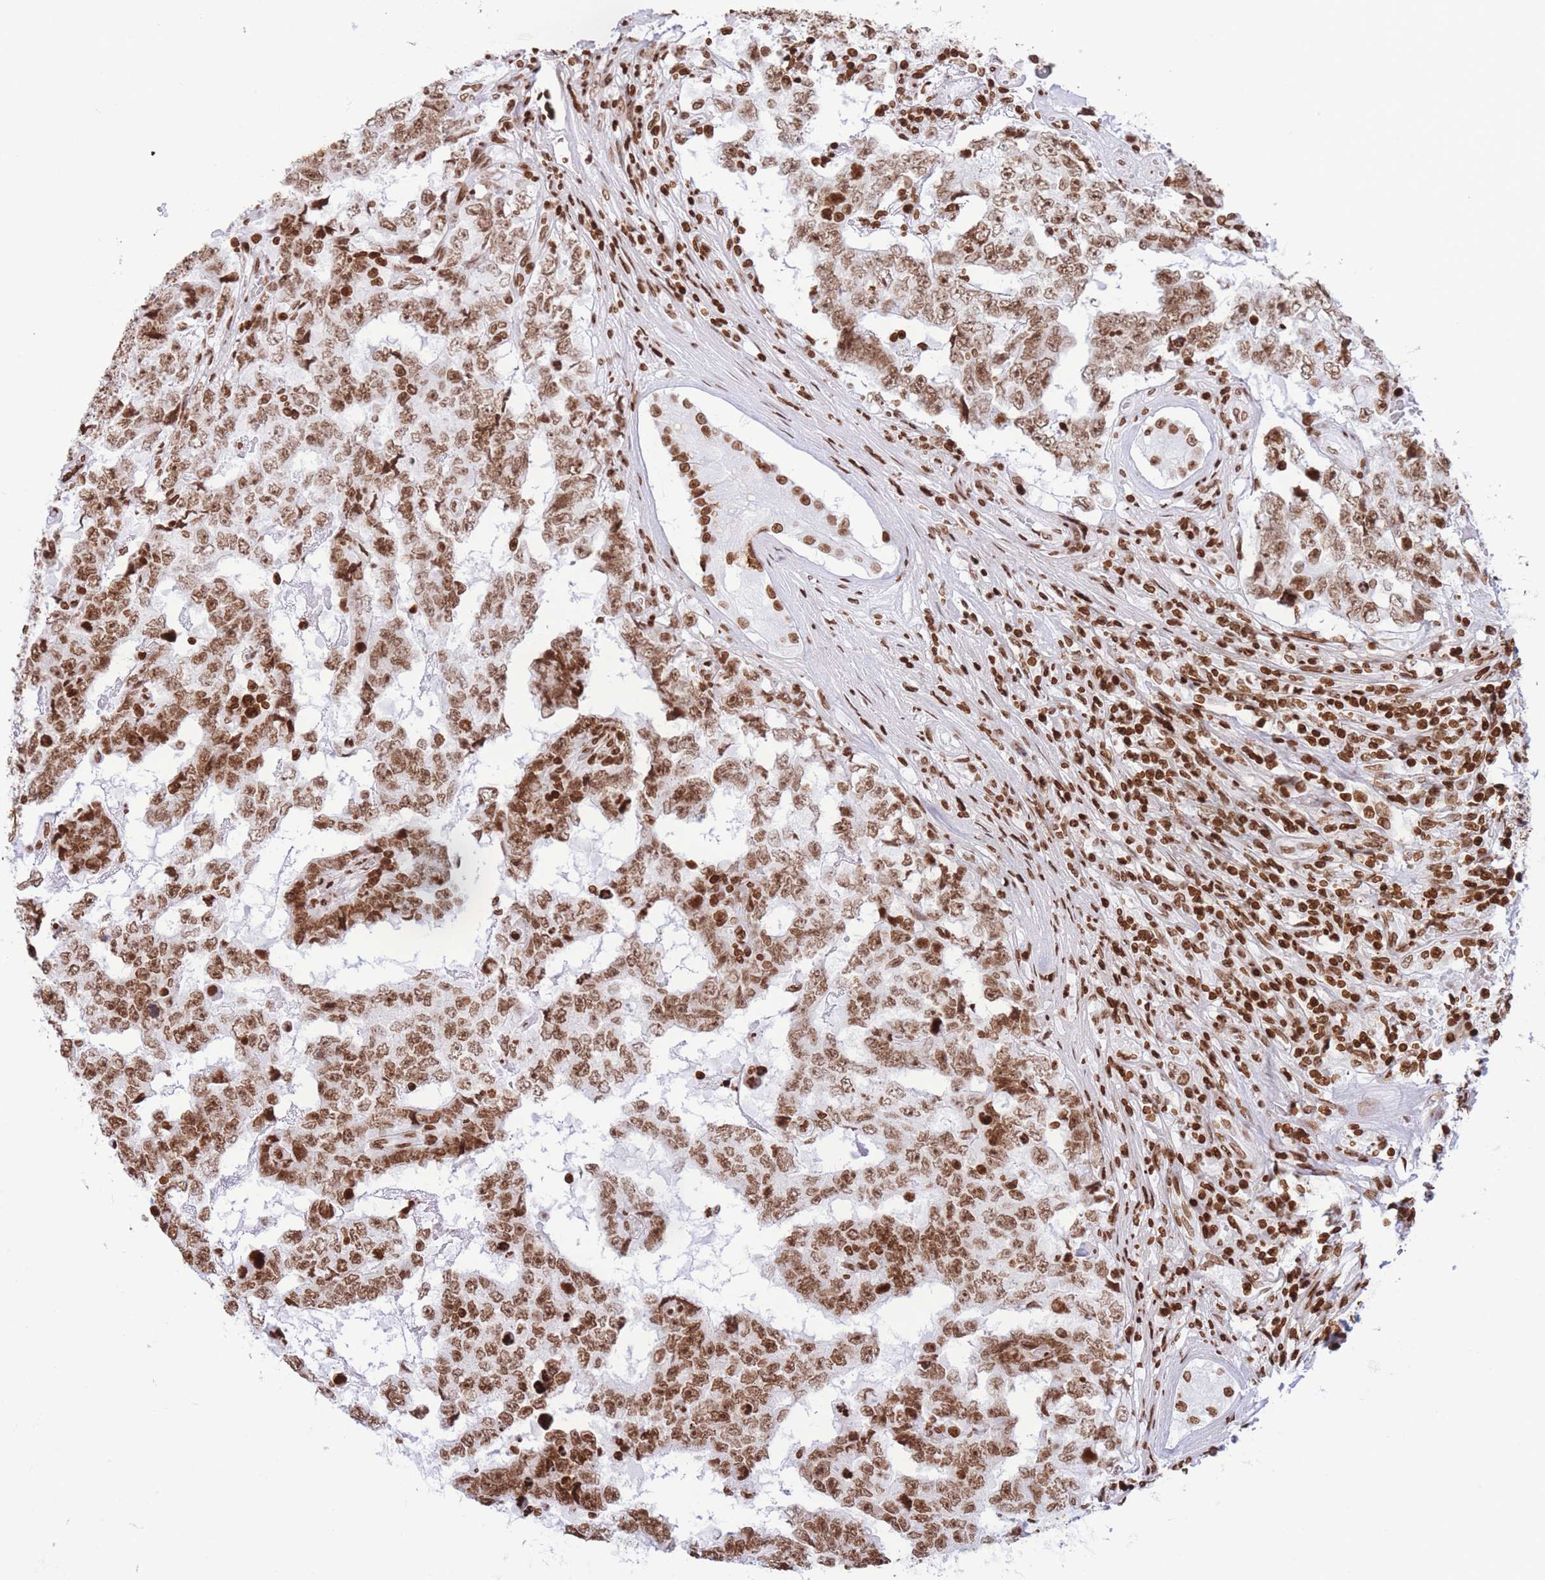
{"staining": {"intensity": "moderate", "quantity": ">75%", "location": "nuclear"}, "tissue": "testis cancer", "cell_type": "Tumor cells", "image_type": "cancer", "snomed": [{"axis": "morphology", "description": "Carcinoma, Embryonal, NOS"}, {"axis": "topography", "description": "Testis"}], "caption": "Protein expression analysis of embryonal carcinoma (testis) exhibits moderate nuclear expression in approximately >75% of tumor cells.", "gene": "H2BC11", "patient": {"sex": "male", "age": 25}}